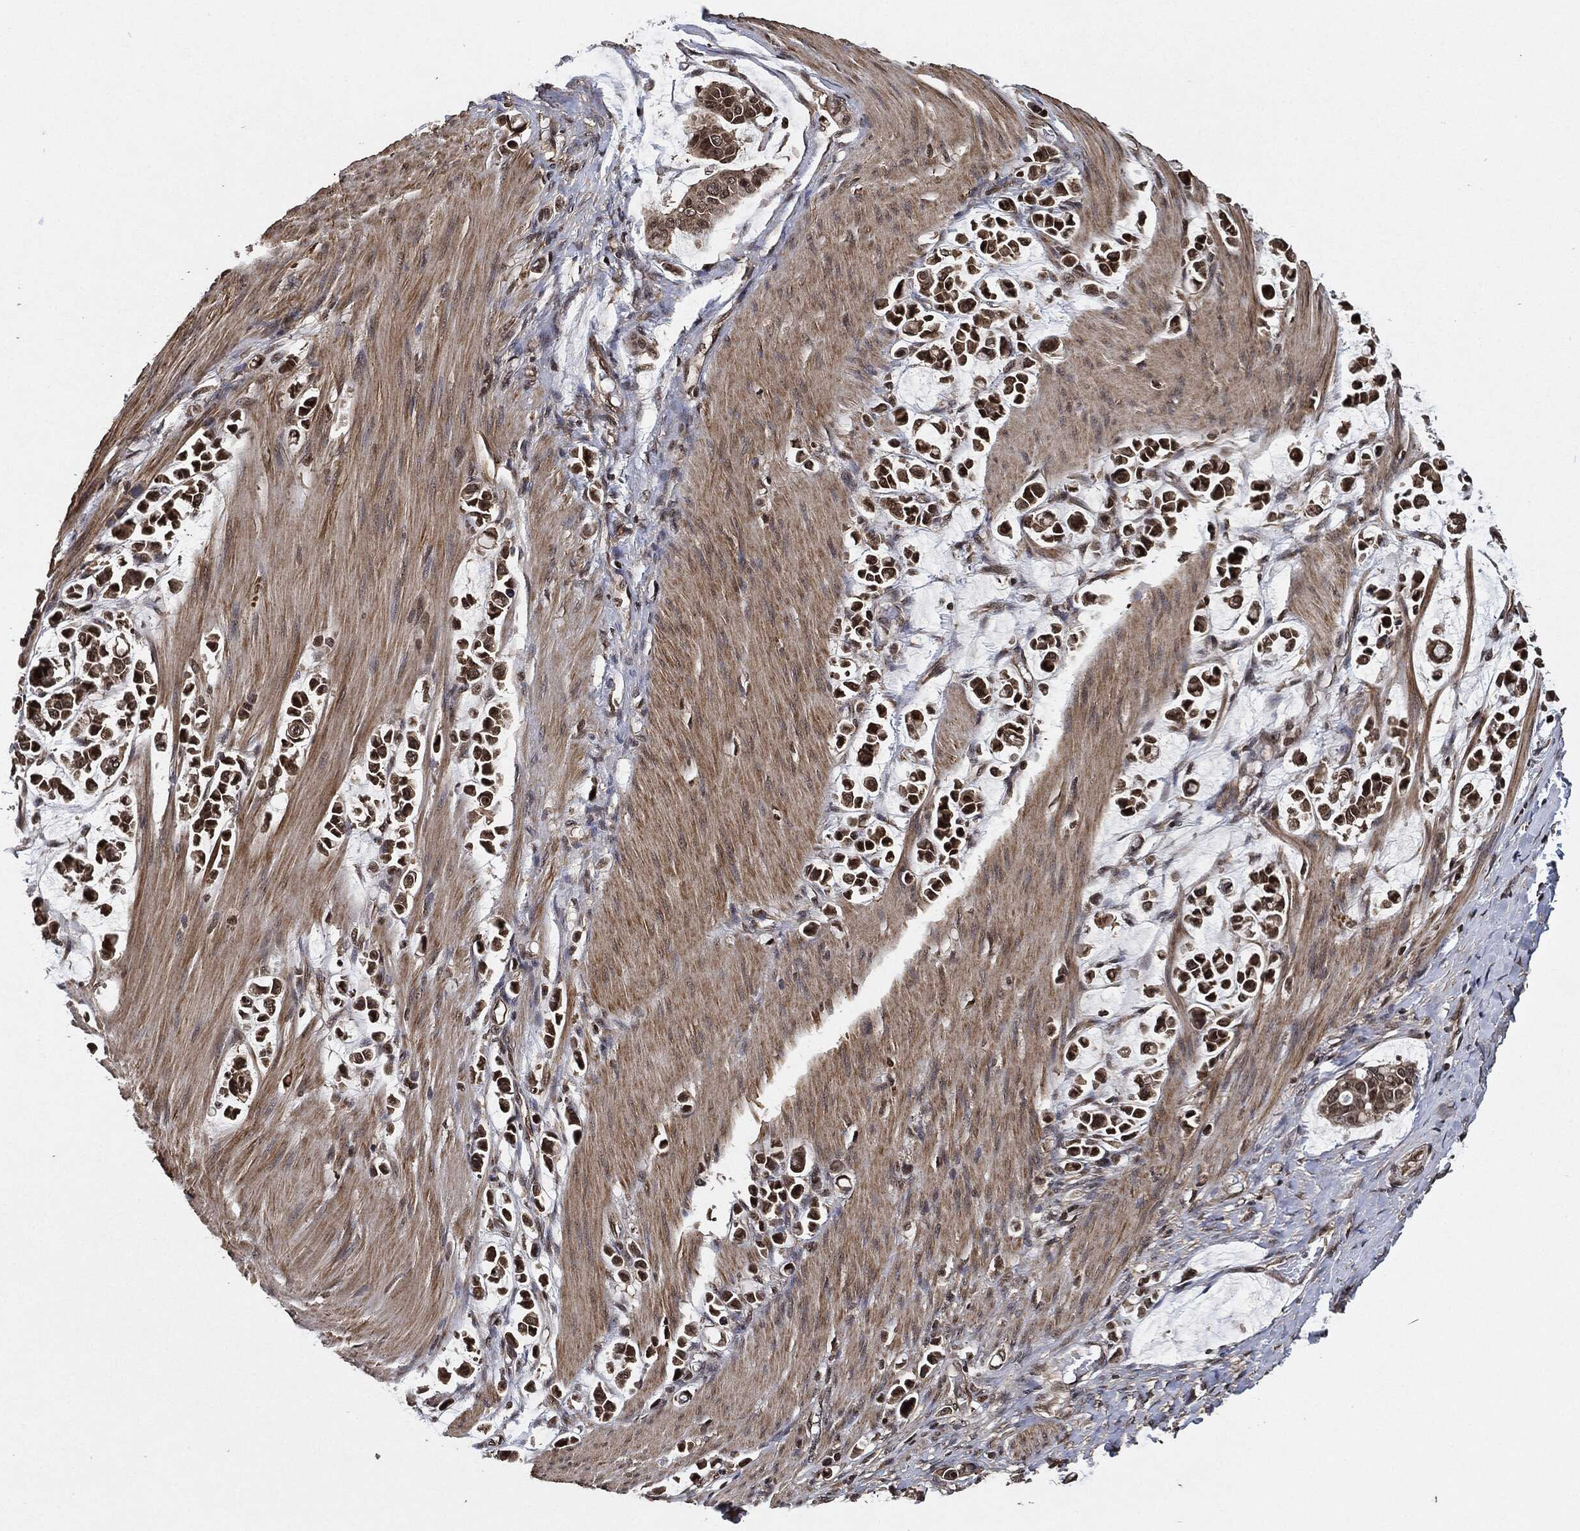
{"staining": {"intensity": "moderate", "quantity": ">75%", "location": "cytoplasmic/membranous,nuclear"}, "tissue": "stomach cancer", "cell_type": "Tumor cells", "image_type": "cancer", "snomed": [{"axis": "morphology", "description": "Adenocarcinoma, NOS"}, {"axis": "topography", "description": "Stomach"}], "caption": "A high-resolution histopathology image shows immunohistochemistry staining of stomach adenocarcinoma, which reveals moderate cytoplasmic/membranous and nuclear positivity in approximately >75% of tumor cells. (brown staining indicates protein expression, while blue staining denotes nuclei).", "gene": "PDK1", "patient": {"sex": "male", "age": 82}}